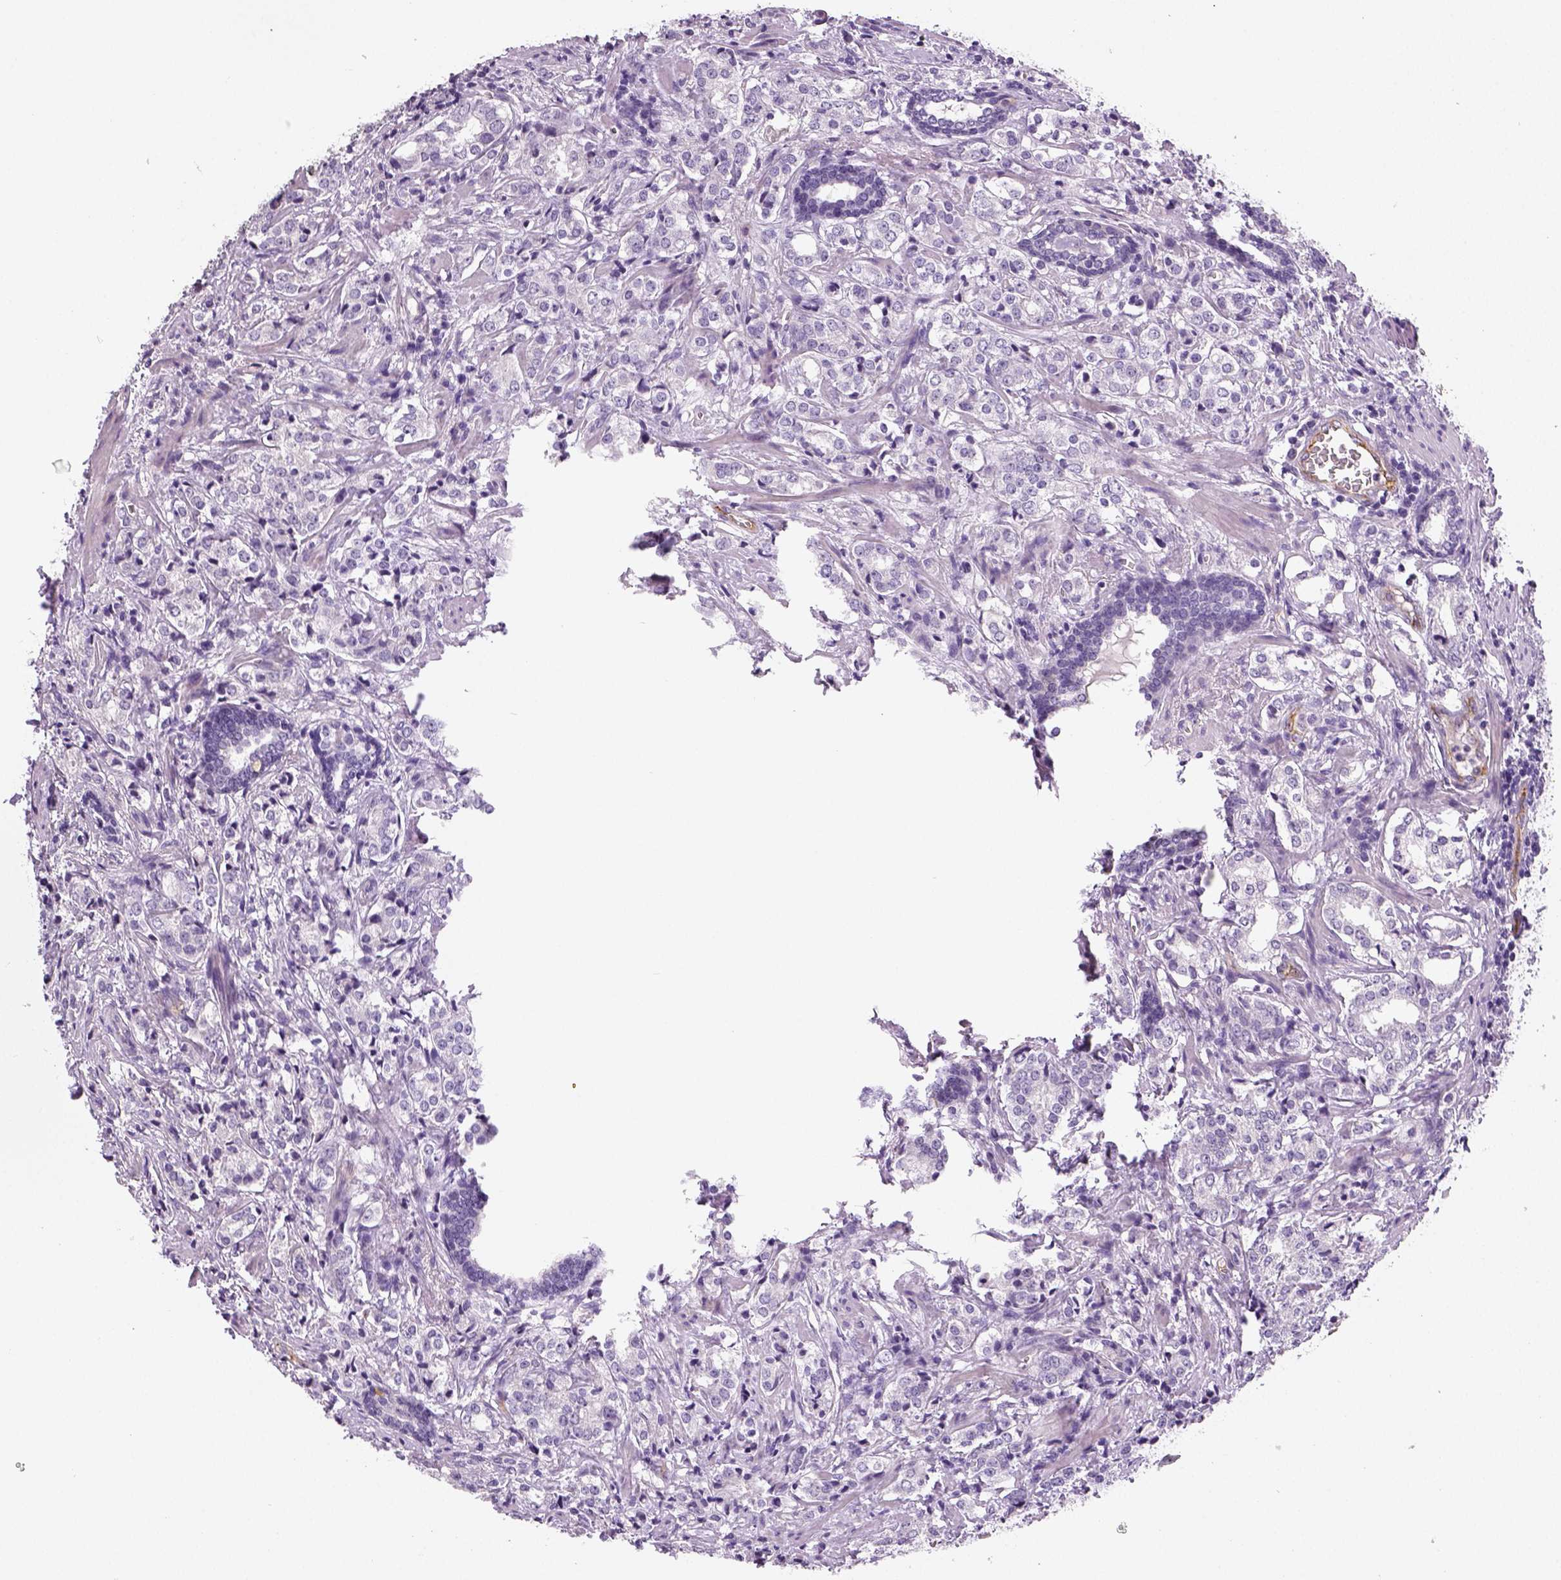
{"staining": {"intensity": "negative", "quantity": "none", "location": "none"}, "tissue": "prostate cancer", "cell_type": "Tumor cells", "image_type": "cancer", "snomed": [{"axis": "morphology", "description": "Adenocarcinoma, NOS"}, {"axis": "topography", "description": "Prostate and seminal vesicle, NOS"}], "caption": "Immunohistochemical staining of human prostate cancer (adenocarcinoma) reveals no significant staining in tumor cells.", "gene": "TSPAN7", "patient": {"sex": "male", "age": 63}}